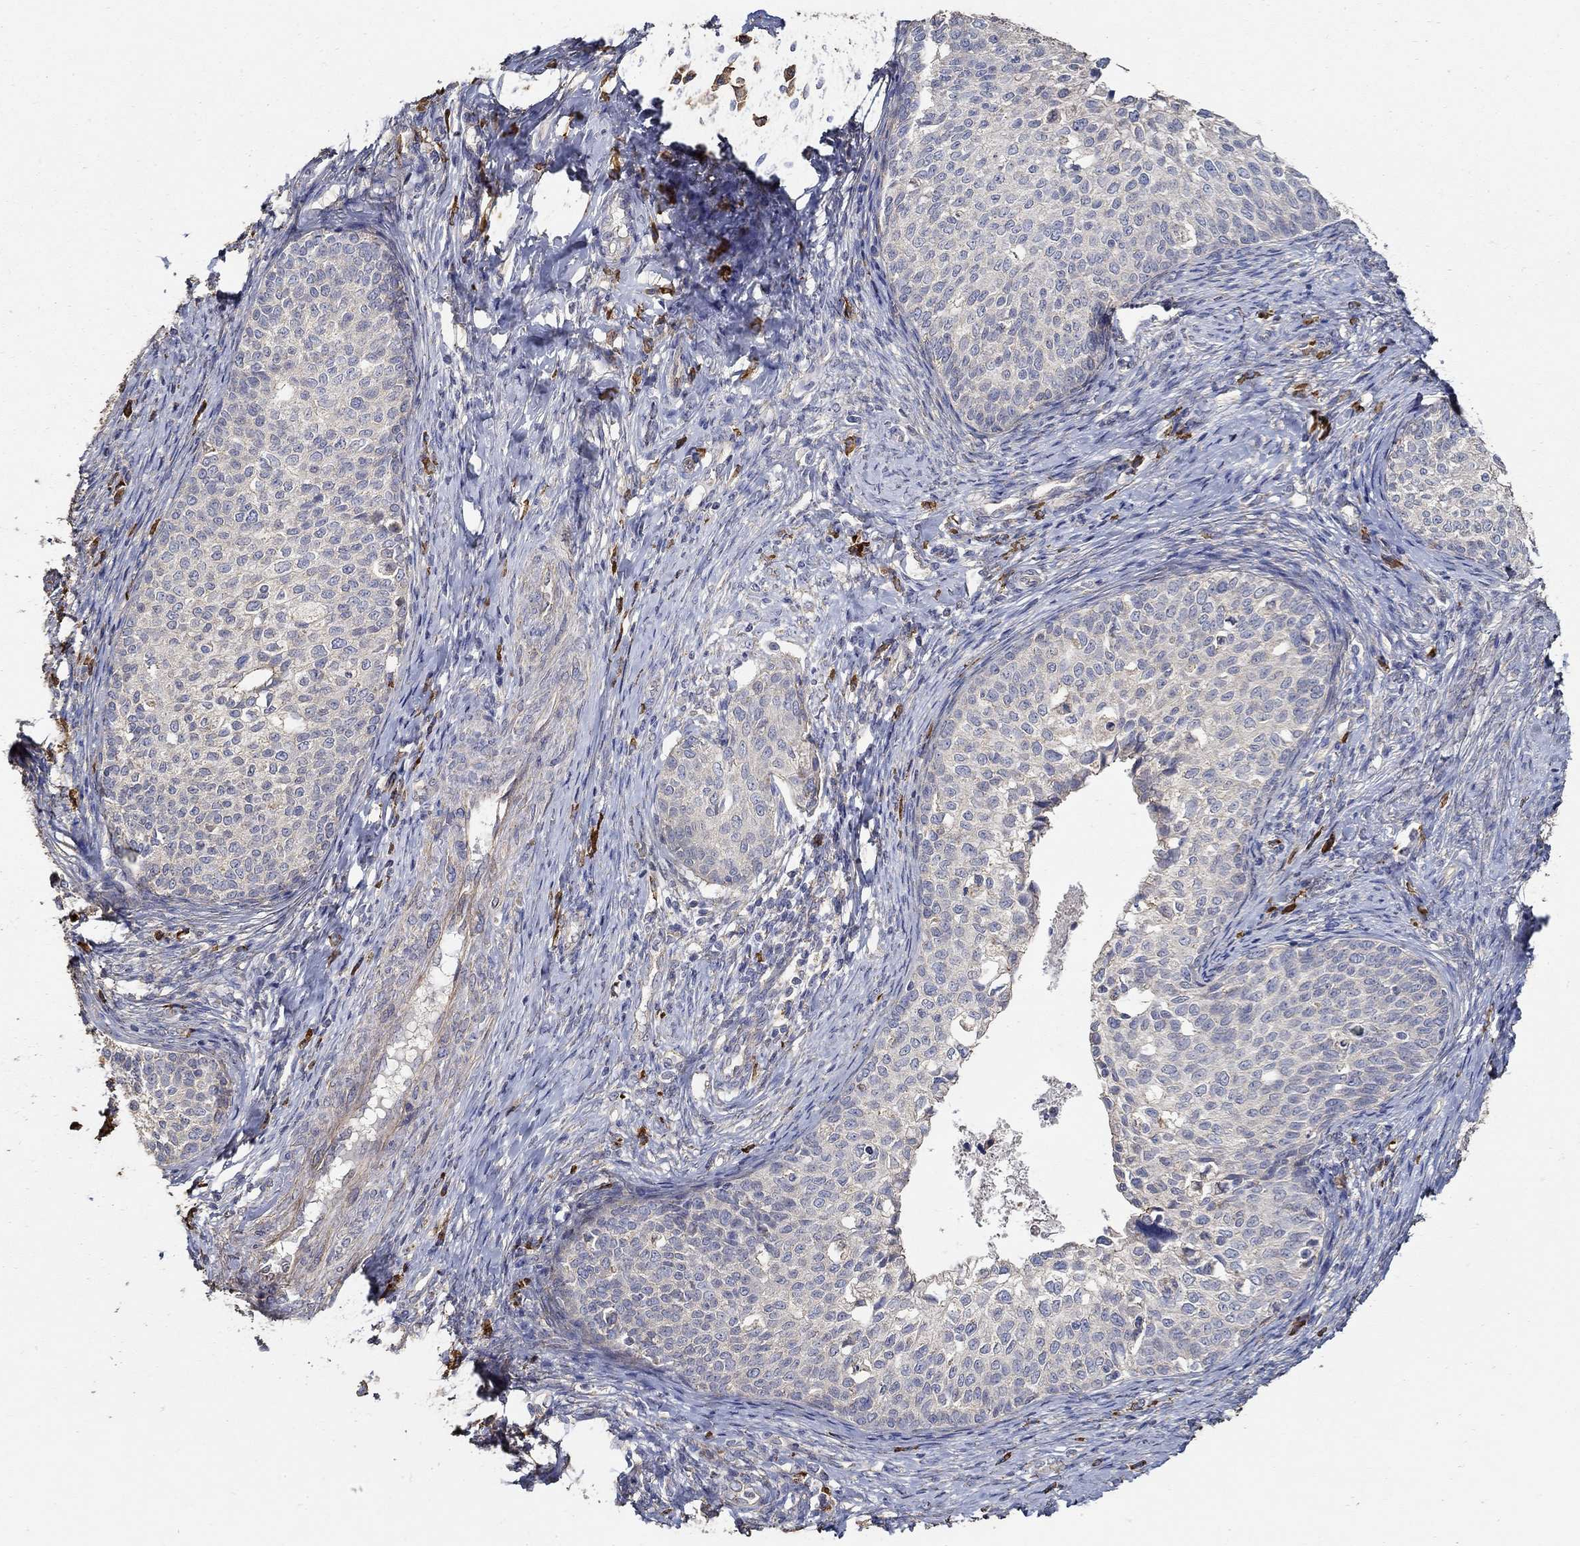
{"staining": {"intensity": "negative", "quantity": "none", "location": "none"}, "tissue": "cervical cancer", "cell_type": "Tumor cells", "image_type": "cancer", "snomed": [{"axis": "morphology", "description": "Squamous cell carcinoma, NOS"}, {"axis": "topography", "description": "Cervix"}], "caption": "This is a histopathology image of immunohistochemistry staining of cervical cancer, which shows no expression in tumor cells.", "gene": "EMILIN3", "patient": {"sex": "female", "age": 51}}